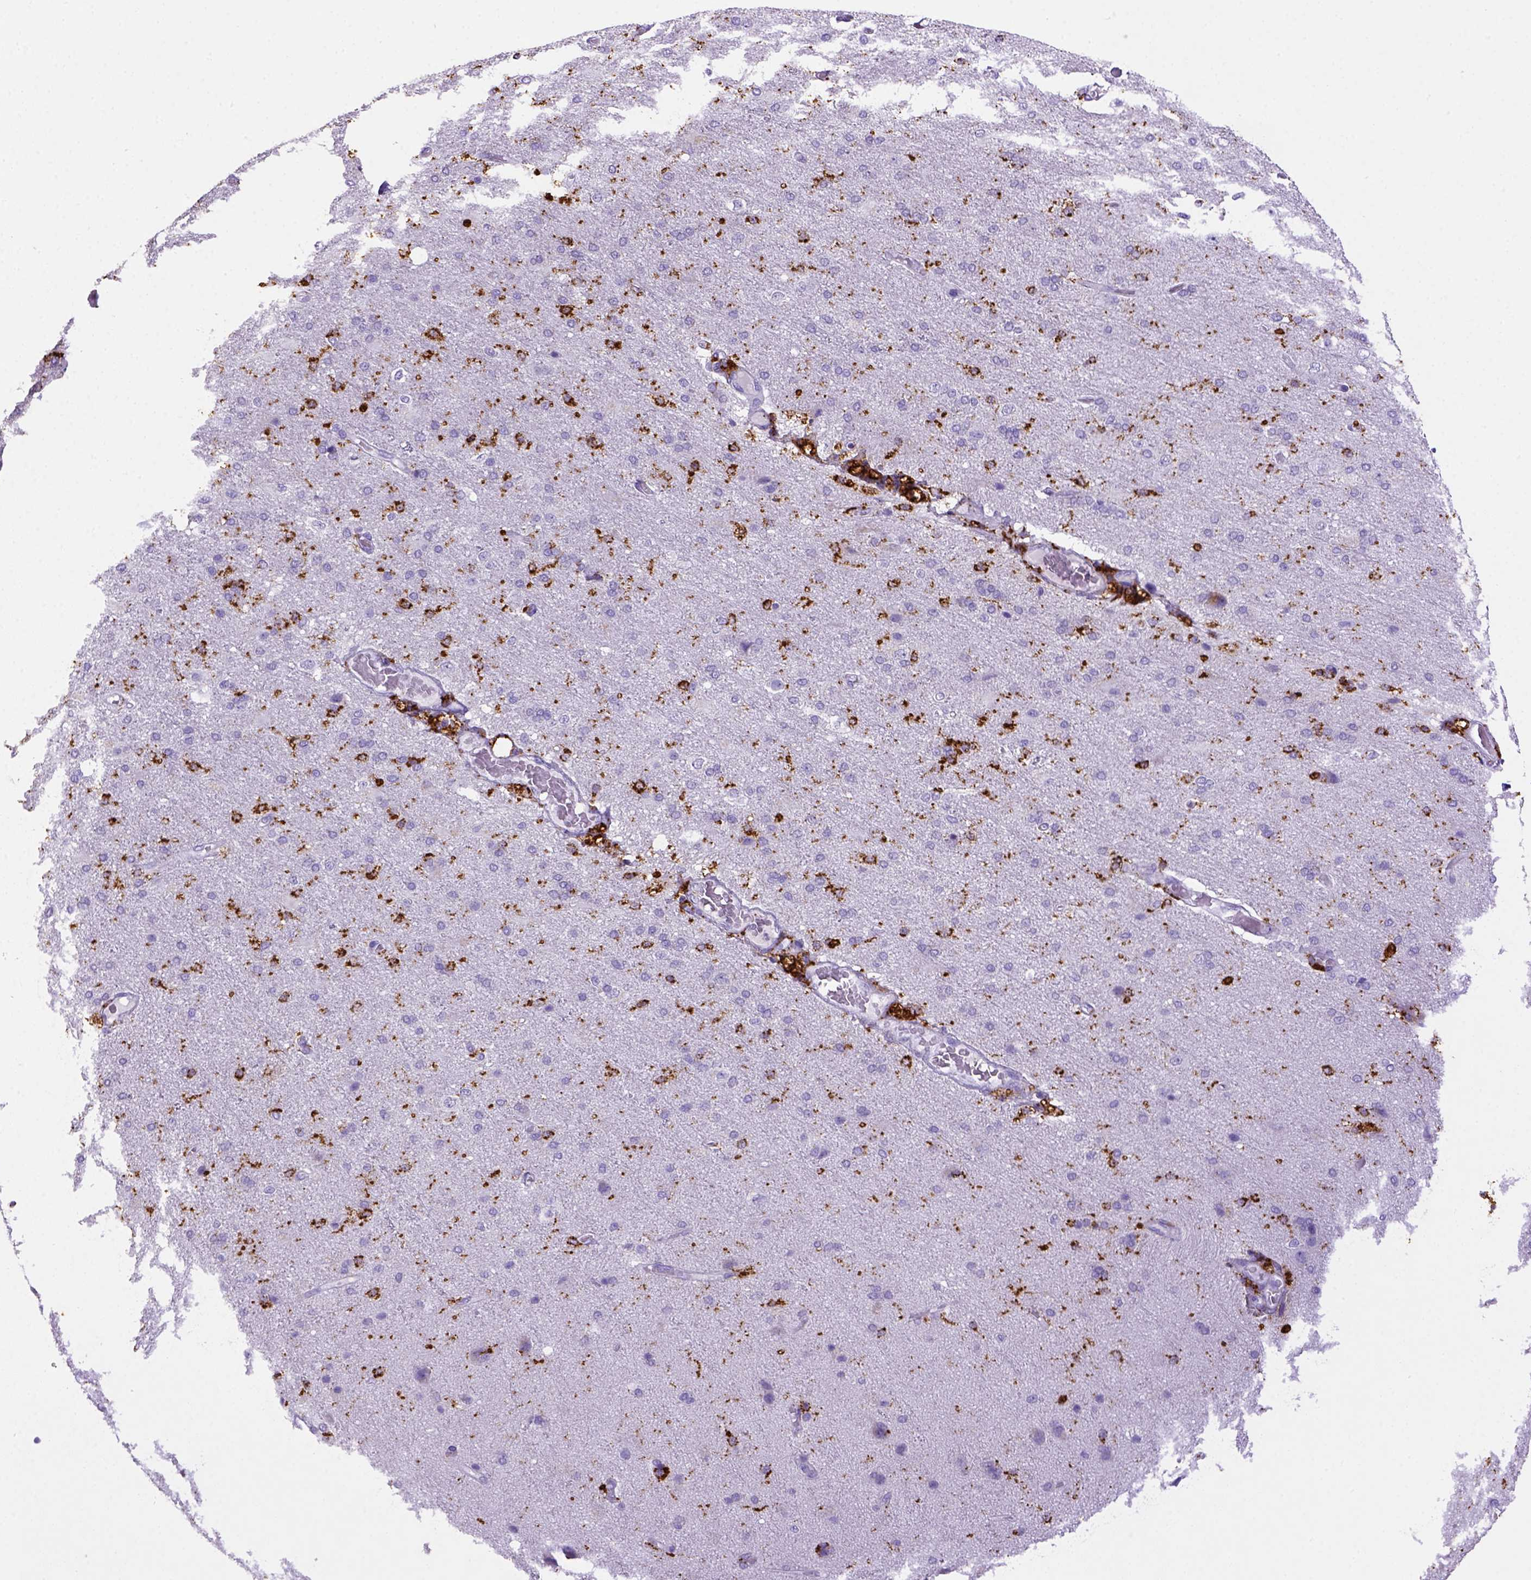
{"staining": {"intensity": "negative", "quantity": "none", "location": "none"}, "tissue": "cerebral cortex", "cell_type": "Endothelial cells", "image_type": "normal", "snomed": [{"axis": "morphology", "description": "Normal tissue, NOS"}, {"axis": "morphology", "description": "Glioma, malignant, High grade"}, {"axis": "topography", "description": "Cerebral cortex"}], "caption": "IHC photomicrograph of unremarkable human cerebral cortex stained for a protein (brown), which reveals no staining in endothelial cells. Brightfield microscopy of immunohistochemistry (IHC) stained with DAB (brown) and hematoxylin (blue), captured at high magnification.", "gene": "CD68", "patient": {"sex": "male", "age": 77}}